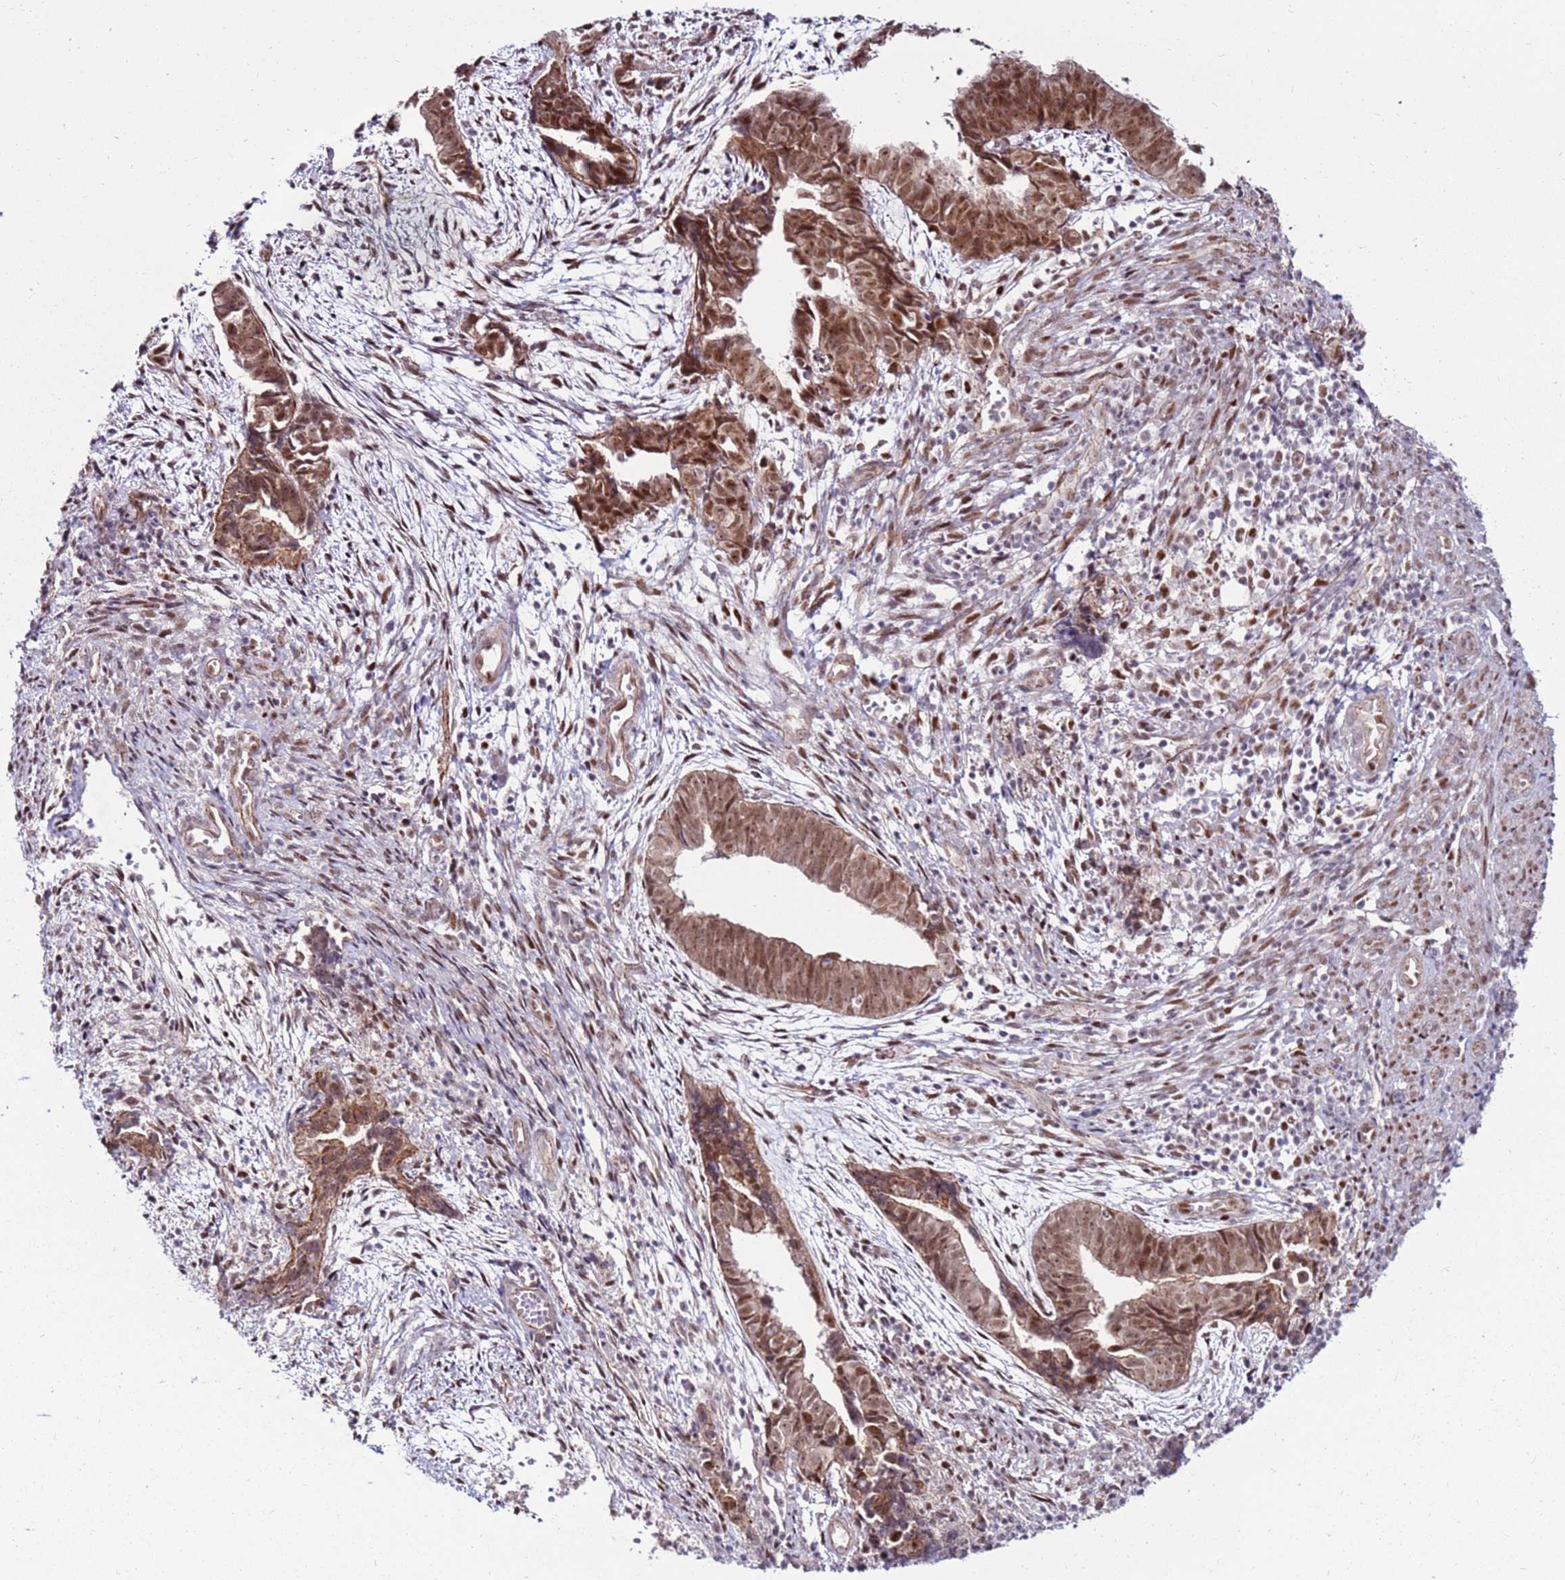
{"staining": {"intensity": "moderate", "quantity": ">75%", "location": "cytoplasmic/membranous,nuclear"}, "tissue": "endometrial cancer", "cell_type": "Tumor cells", "image_type": "cancer", "snomed": [{"axis": "morphology", "description": "Adenocarcinoma, NOS"}, {"axis": "topography", "description": "Endometrium"}], "caption": "A high-resolution image shows immunohistochemistry staining of adenocarcinoma (endometrial), which demonstrates moderate cytoplasmic/membranous and nuclear positivity in approximately >75% of tumor cells.", "gene": "KPNA4", "patient": {"sex": "female", "age": 75}}